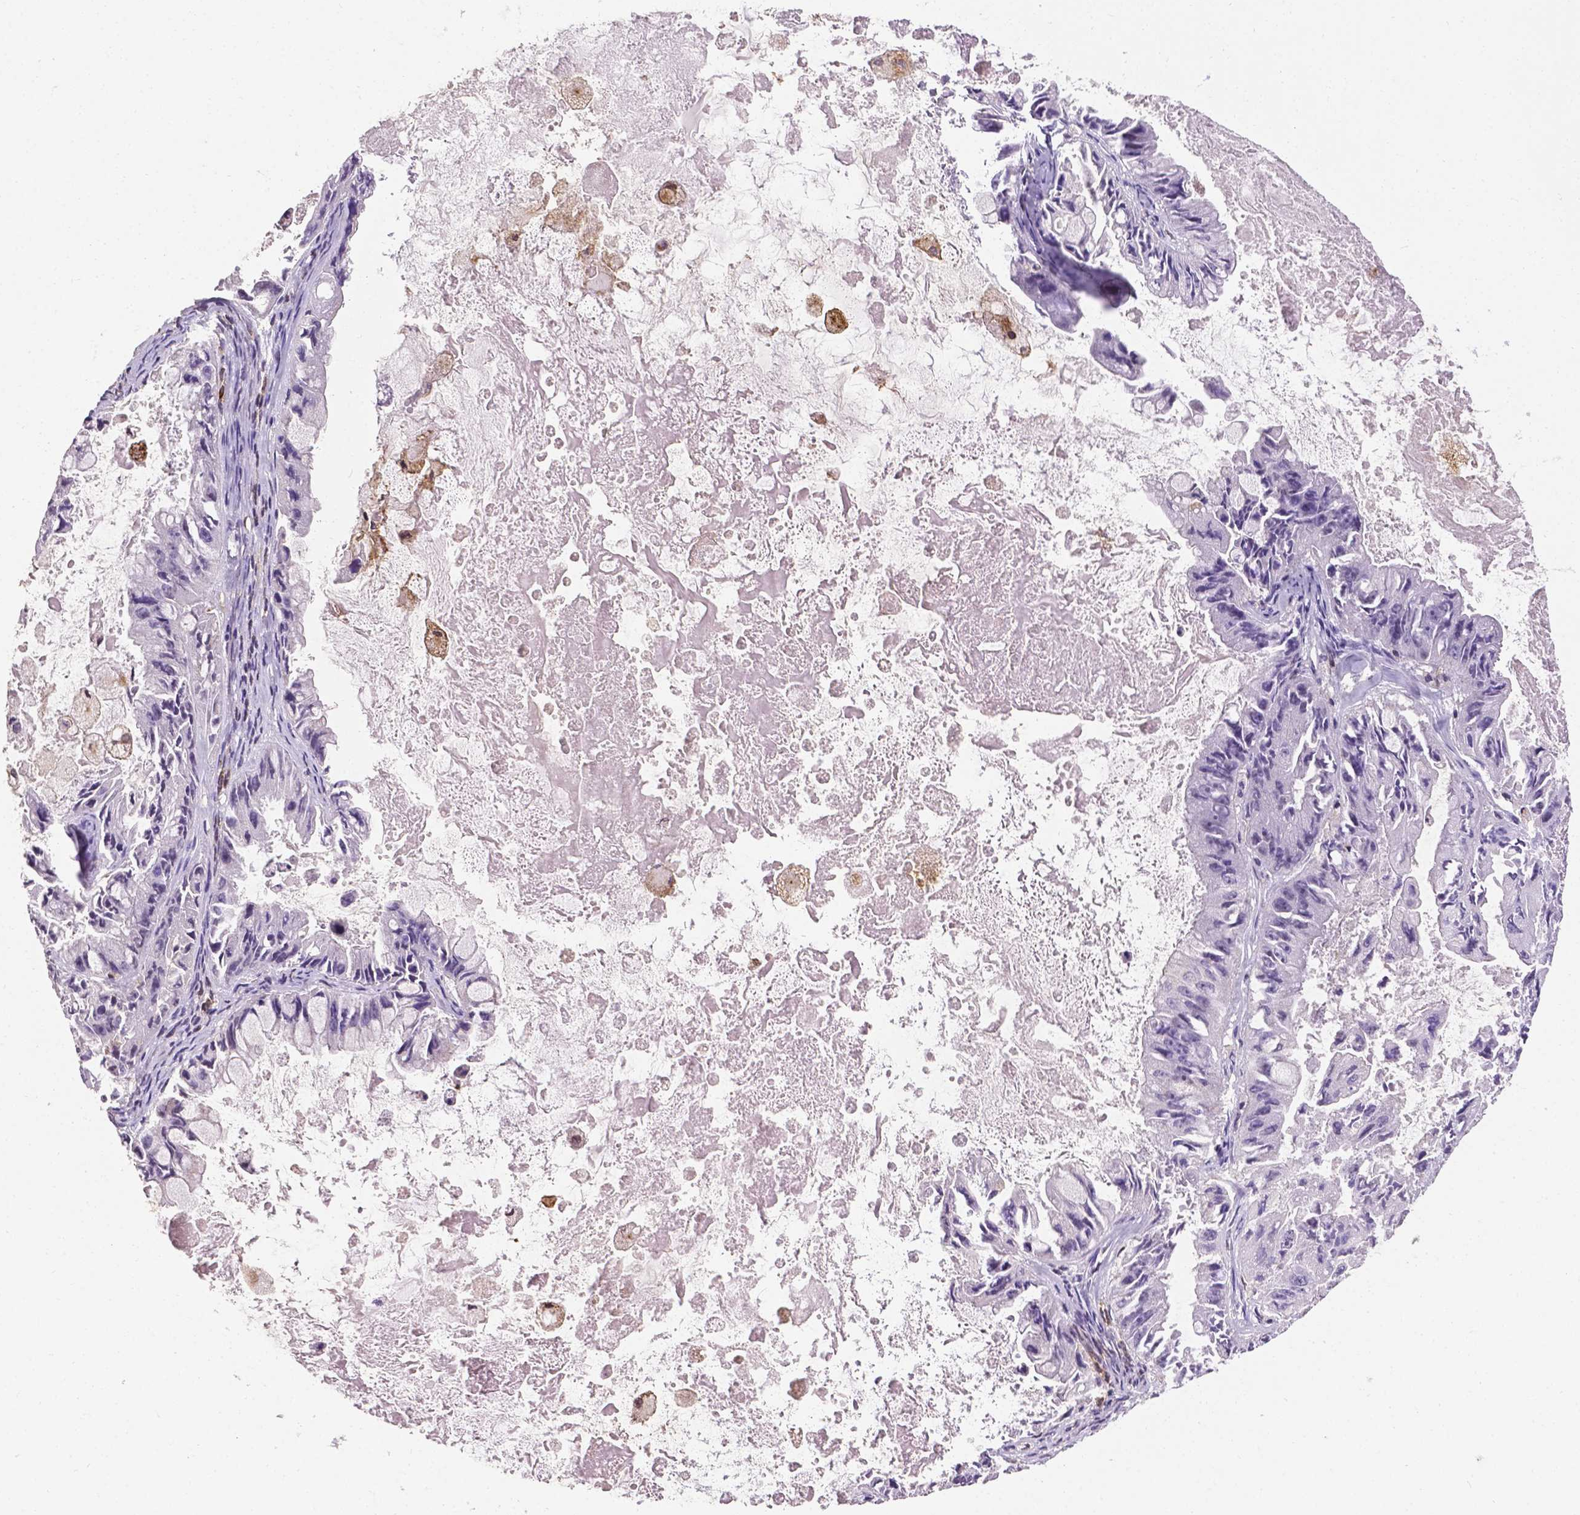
{"staining": {"intensity": "negative", "quantity": "none", "location": "none"}, "tissue": "ovarian cancer", "cell_type": "Tumor cells", "image_type": "cancer", "snomed": [{"axis": "morphology", "description": "Cystadenocarcinoma, mucinous, NOS"}, {"axis": "topography", "description": "Ovary"}], "caption": "Ovarian mucinous cystadenocarcinoma was stained to show a protein in brown. There is no significant staining in tumor cells. (Brightfield microscopy of DAB immunohistochemistry (IHC) at high magnification).", "gene": "APOE", "patient": {"sex": "female", "age": 61}}